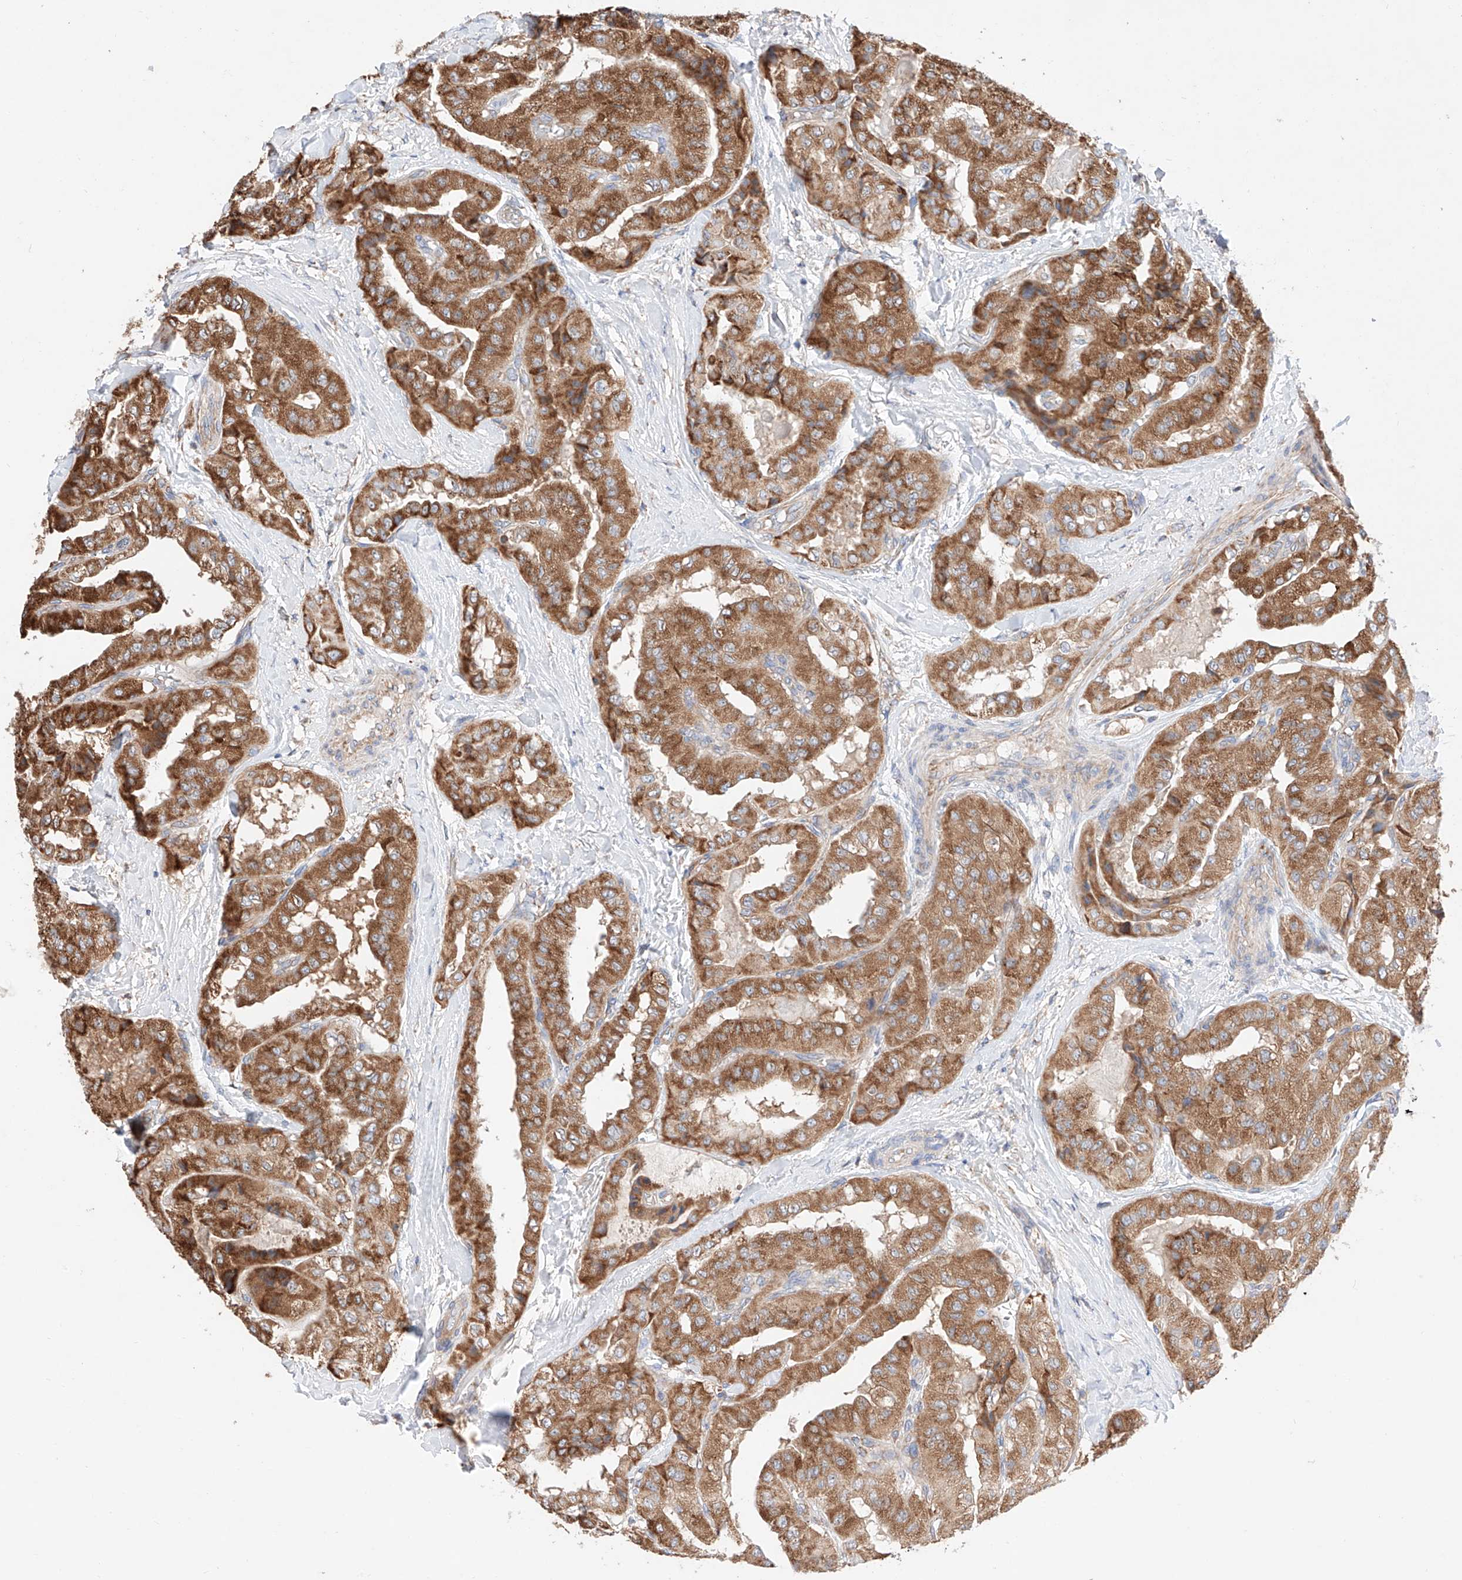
{"staining": {"intensity": "moderate", "quantity": ">75%", "location": "cytoplasmic/membranous"}, "tissue": "thyroid cancer", "cell_type": "Tumor cells", "image_type": "cancer", "snomed": [{"axis": "morphology", "description": "Papillary adenocarcinoma, NOS"}, {"axis": "topography", "description": "Thyroid gland"}], "caption": "Immunohistochemistry (IHC) (DAB) staining of thyroid papillary adenocarcinoma reveals moderate cytoplasmic/membranous protein positivity in about >75% of tumor cells. (Stains: DAB in brown, nuclei in blue, Microscopy: brightfield microscopy at high magnification).", "gene": "KTI12", "patient": {"sex": "female", "age": 59}}